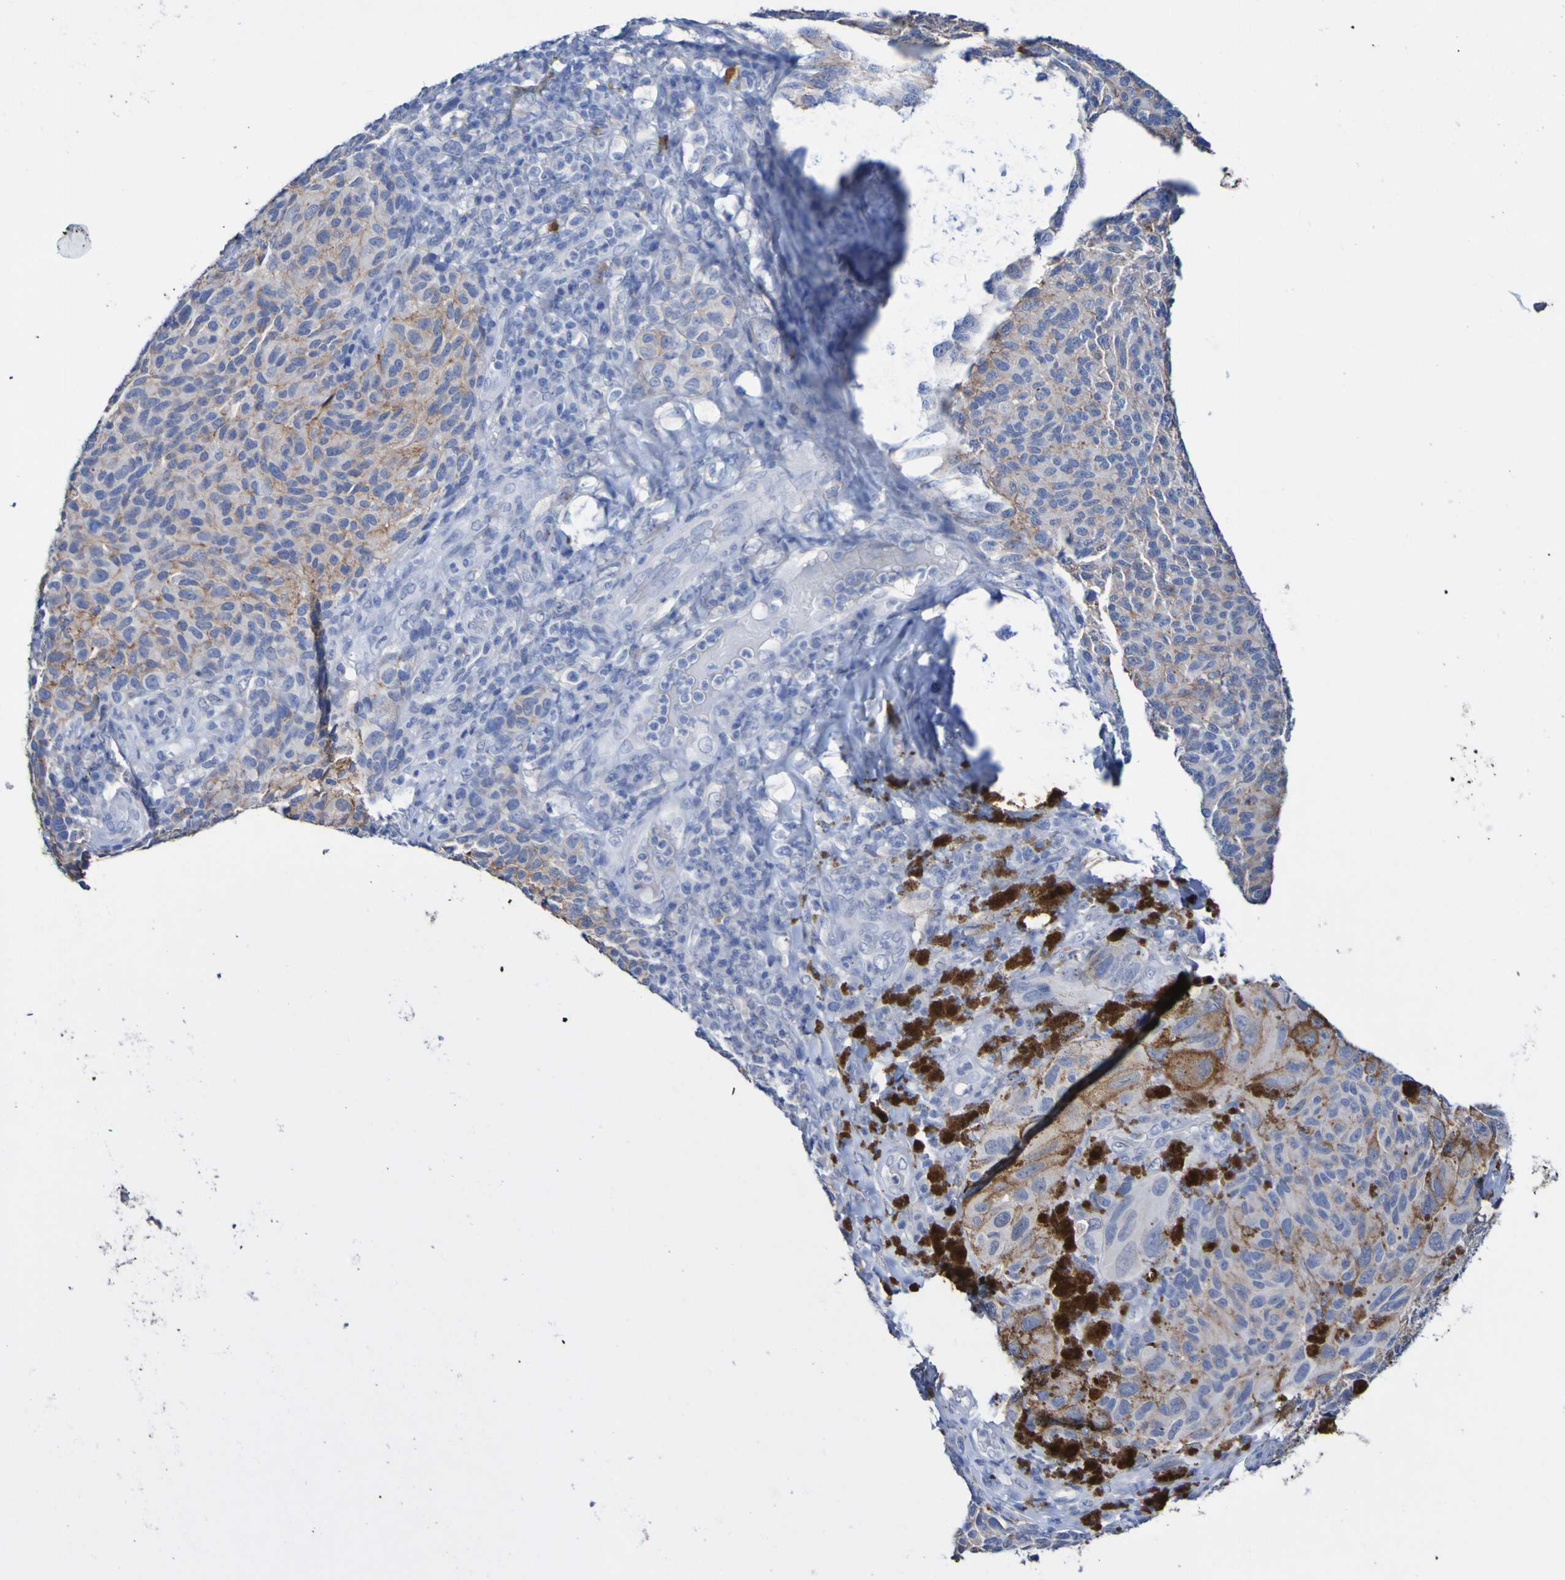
{"staining": {"intensity": "moderate", "quantity": "<25%", "location": "cytoplasmic/membranous"}, "tissue": "melanoma", "cell_type": "Tumor cells", "image_type": "cancer", "snomed": [{"axis": "morphology", "description": "Malignant melanoma, NOS"}, {"axis": "topography", "description": "Skin"}], "caption": "The micrograph displays immunohistochemical staining of malignant melanoma. There is moderate cytoplasmic/membranous positivity is present in about <25% of tumor cells.", "gene": "SGCB", "patient": {"sex": "female", "age": 73}}